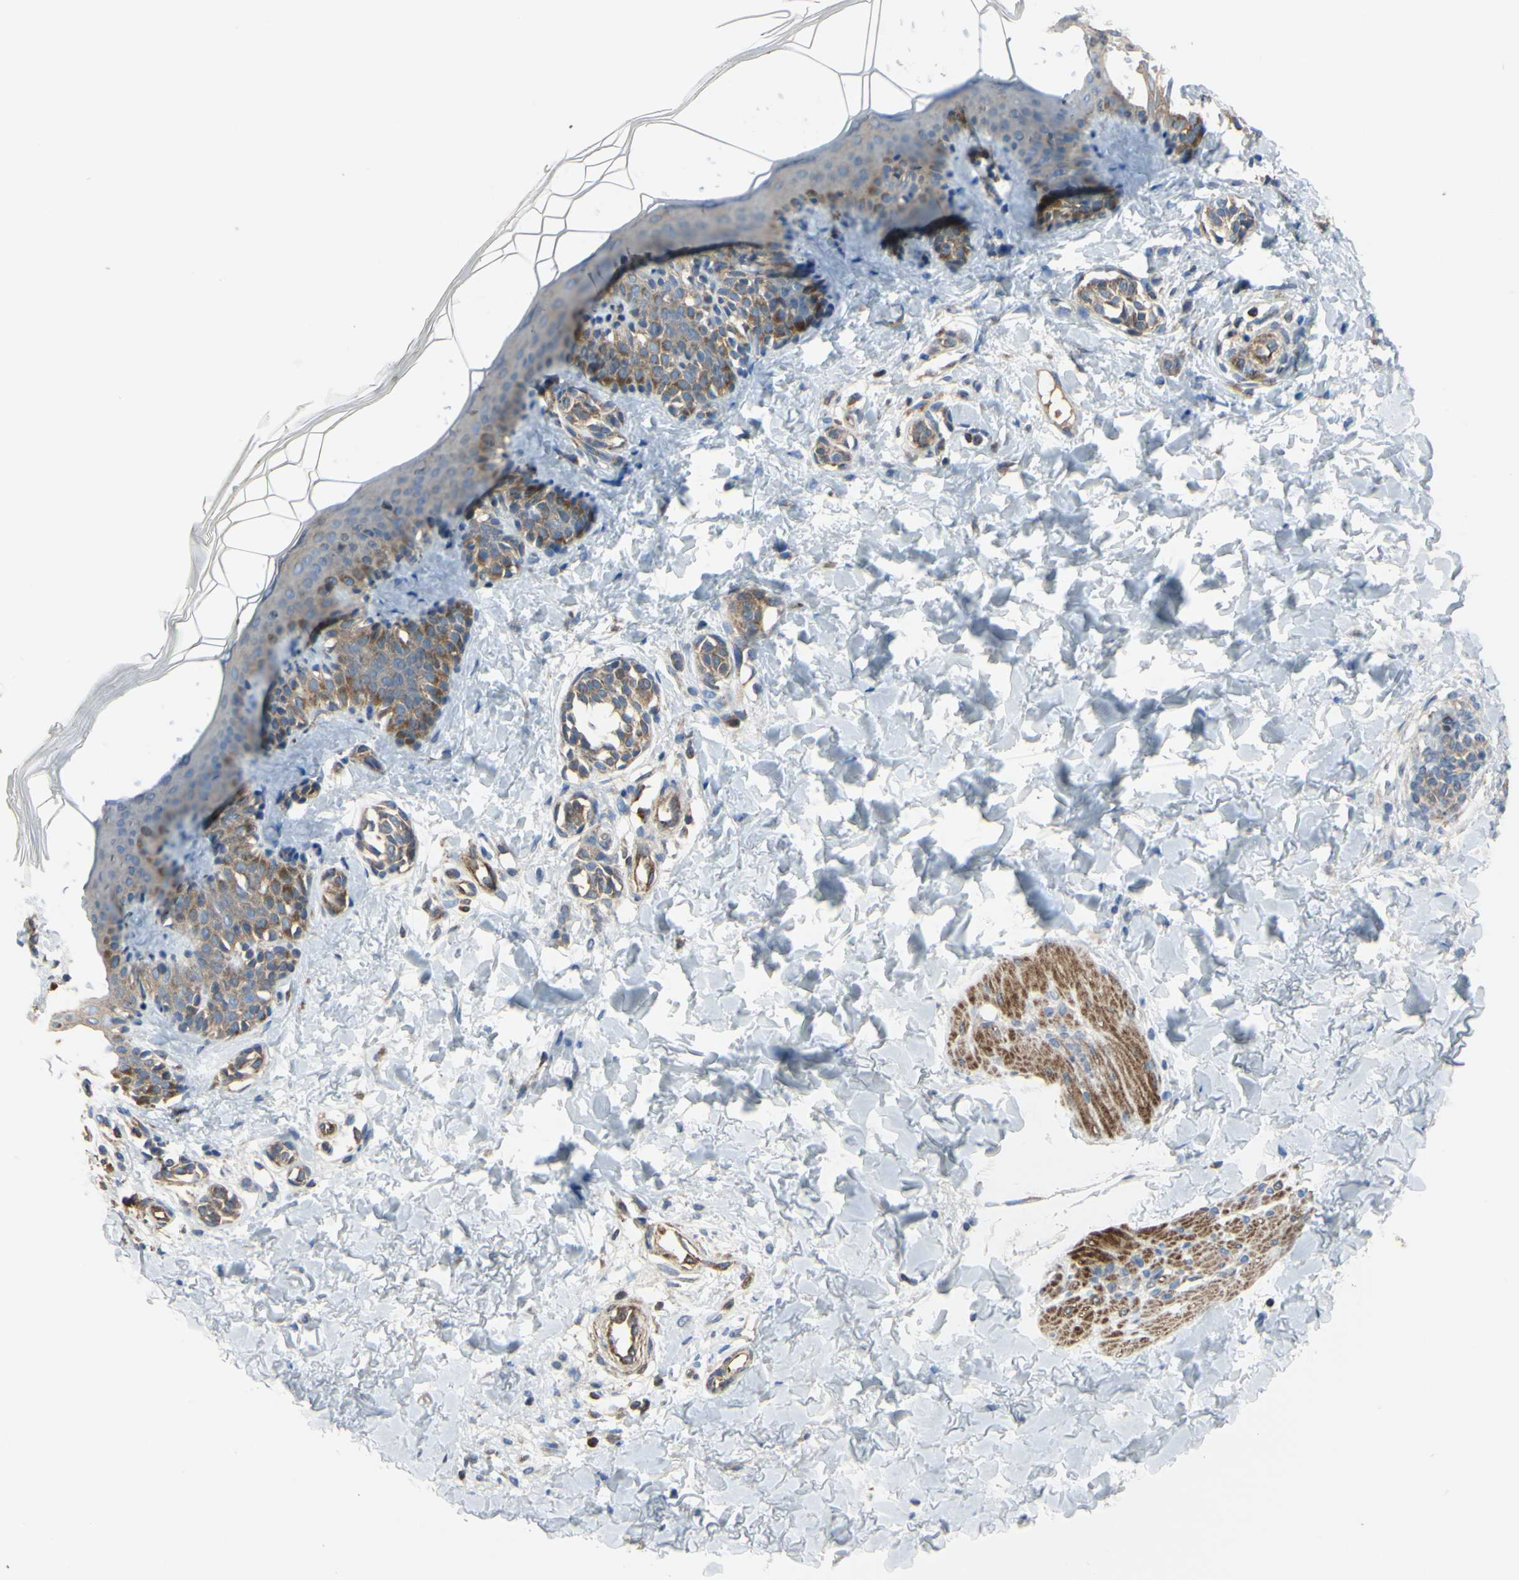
{"staining": {"intensity": "weak", "quantity": "25%-75%", "location": "cytoplasmic/membranous"}, "tissue": "skin", "cell_type": "Fibroblasts", "image_type": "normal", "snomed": [{"axis": "morphology", "description": "Normal tissue, NOS"}, {"axis": "topography", "description": "Skin"}], "caption": "Brown immunohistochemical staining in benign human skin displays weak cytoplasmic/membranous expression in about 25%-75% of fibroblasts.", "gene": "BECN1", "patient": {"sex": "male", "age": 16}}